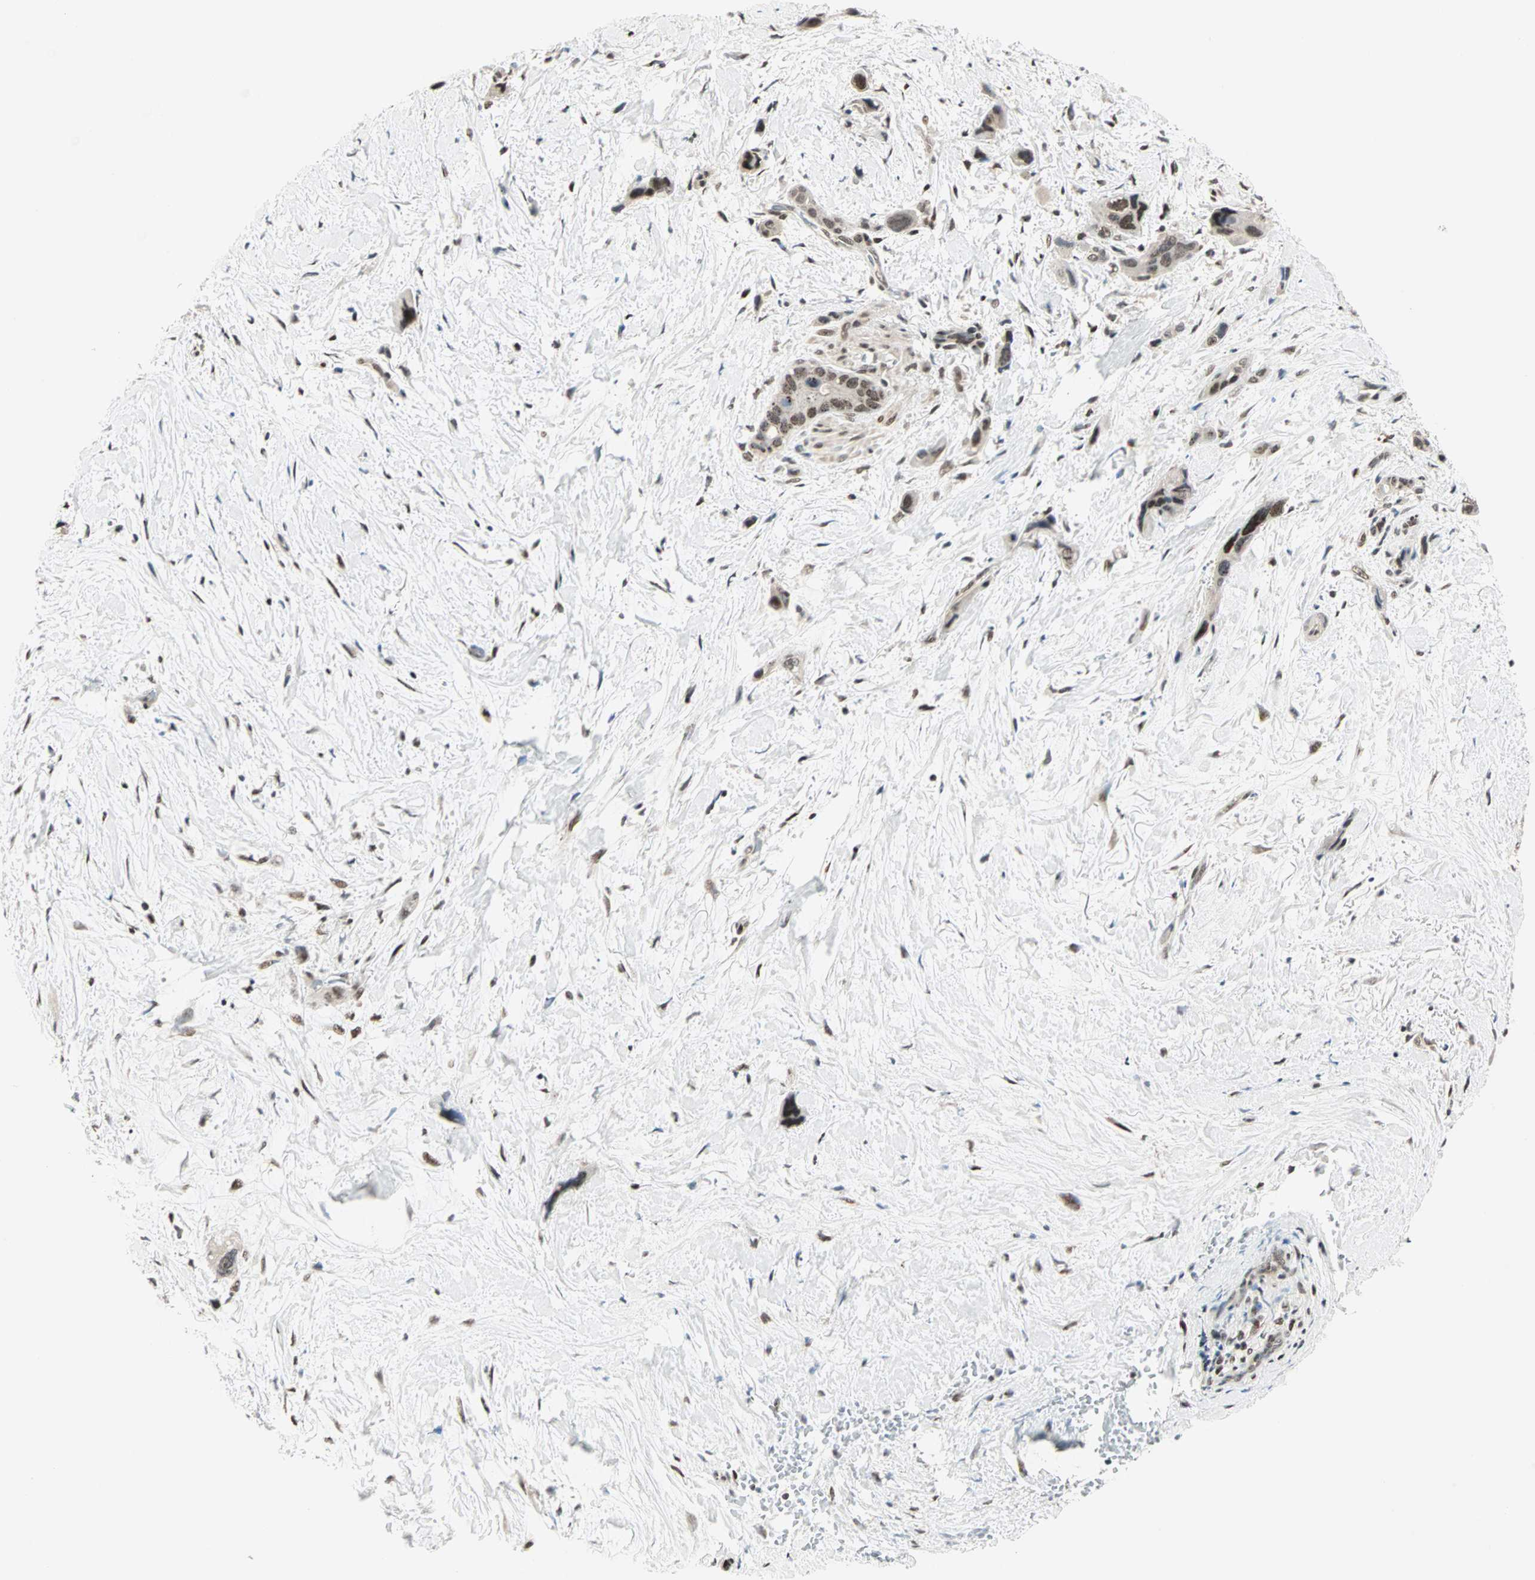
{"staining": {"intensity": "moderate", "quantity": ">75%", "location": "nuclear"}, "tissue": "pancreatic cancer", "cell_type": "Tumor cells", "image_type": "cancer", "snomed": [{"axis": "morphology", "description": "Adenocarcinoma, NOS"}, {"axis": "topography", "description": "Pancreas"}], "caption": "Human pancreatic cancer (adenocarcinoma) stained with a protein marker shows moderate staining in tumor cells.", "gene": "BLM", "patient": {"sex": "male", "age": 46}}